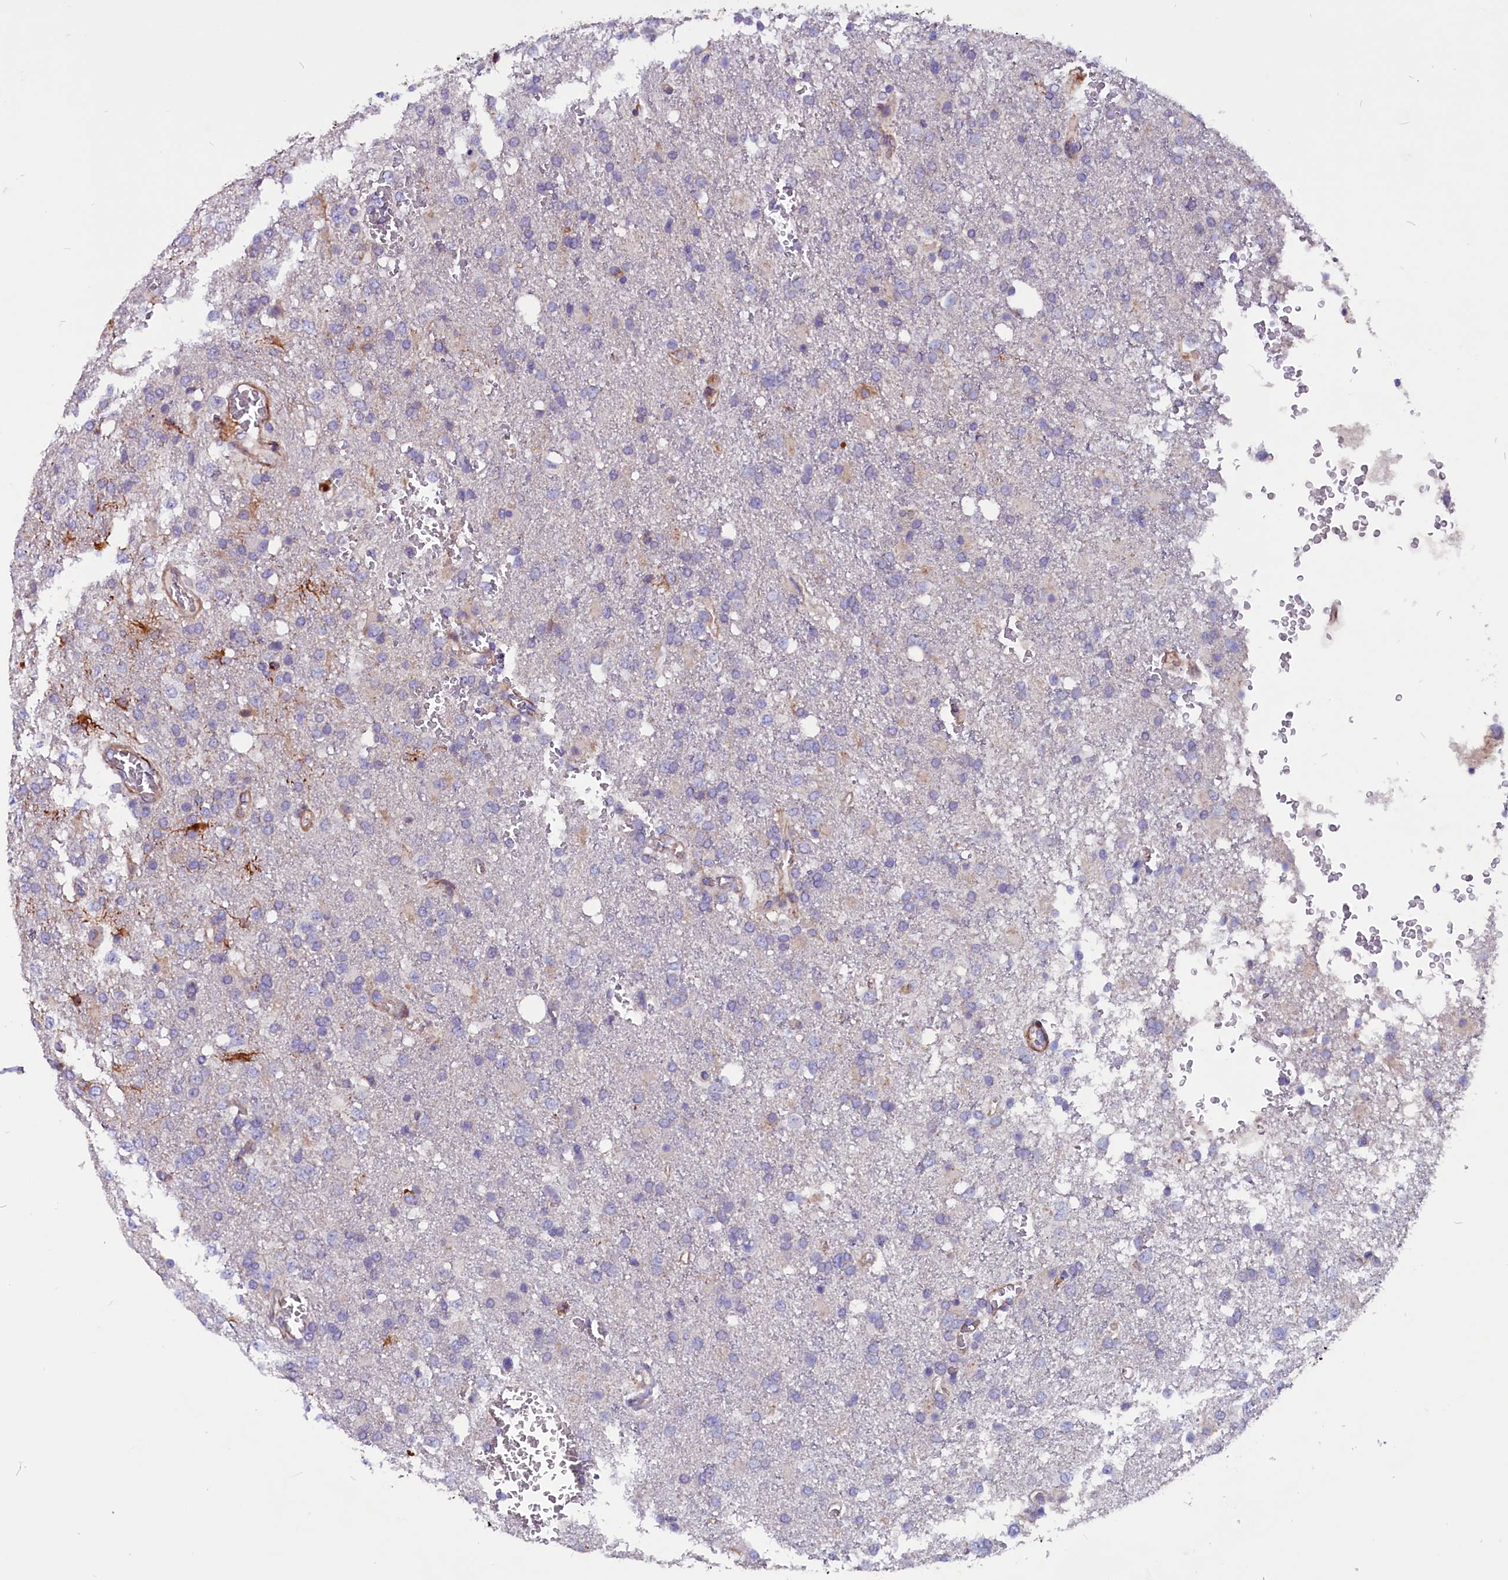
{"staining": {"intensity": "negative", "quantity": "none", "location": "none"}, "tissue": "glioma", "cell_type": "Tumor cells", "image_type": "cancer", "snomed": [{"axis": "morphology", "description": "Glioma, malignant, High grade"}, {"axis": "topography", "description": "Brain"}], "caption": "Image shows no protein expression in tumor cells of glioma tissue.", "gene": "ZNF749", "patient": {"sex": "female", "age": 74}}